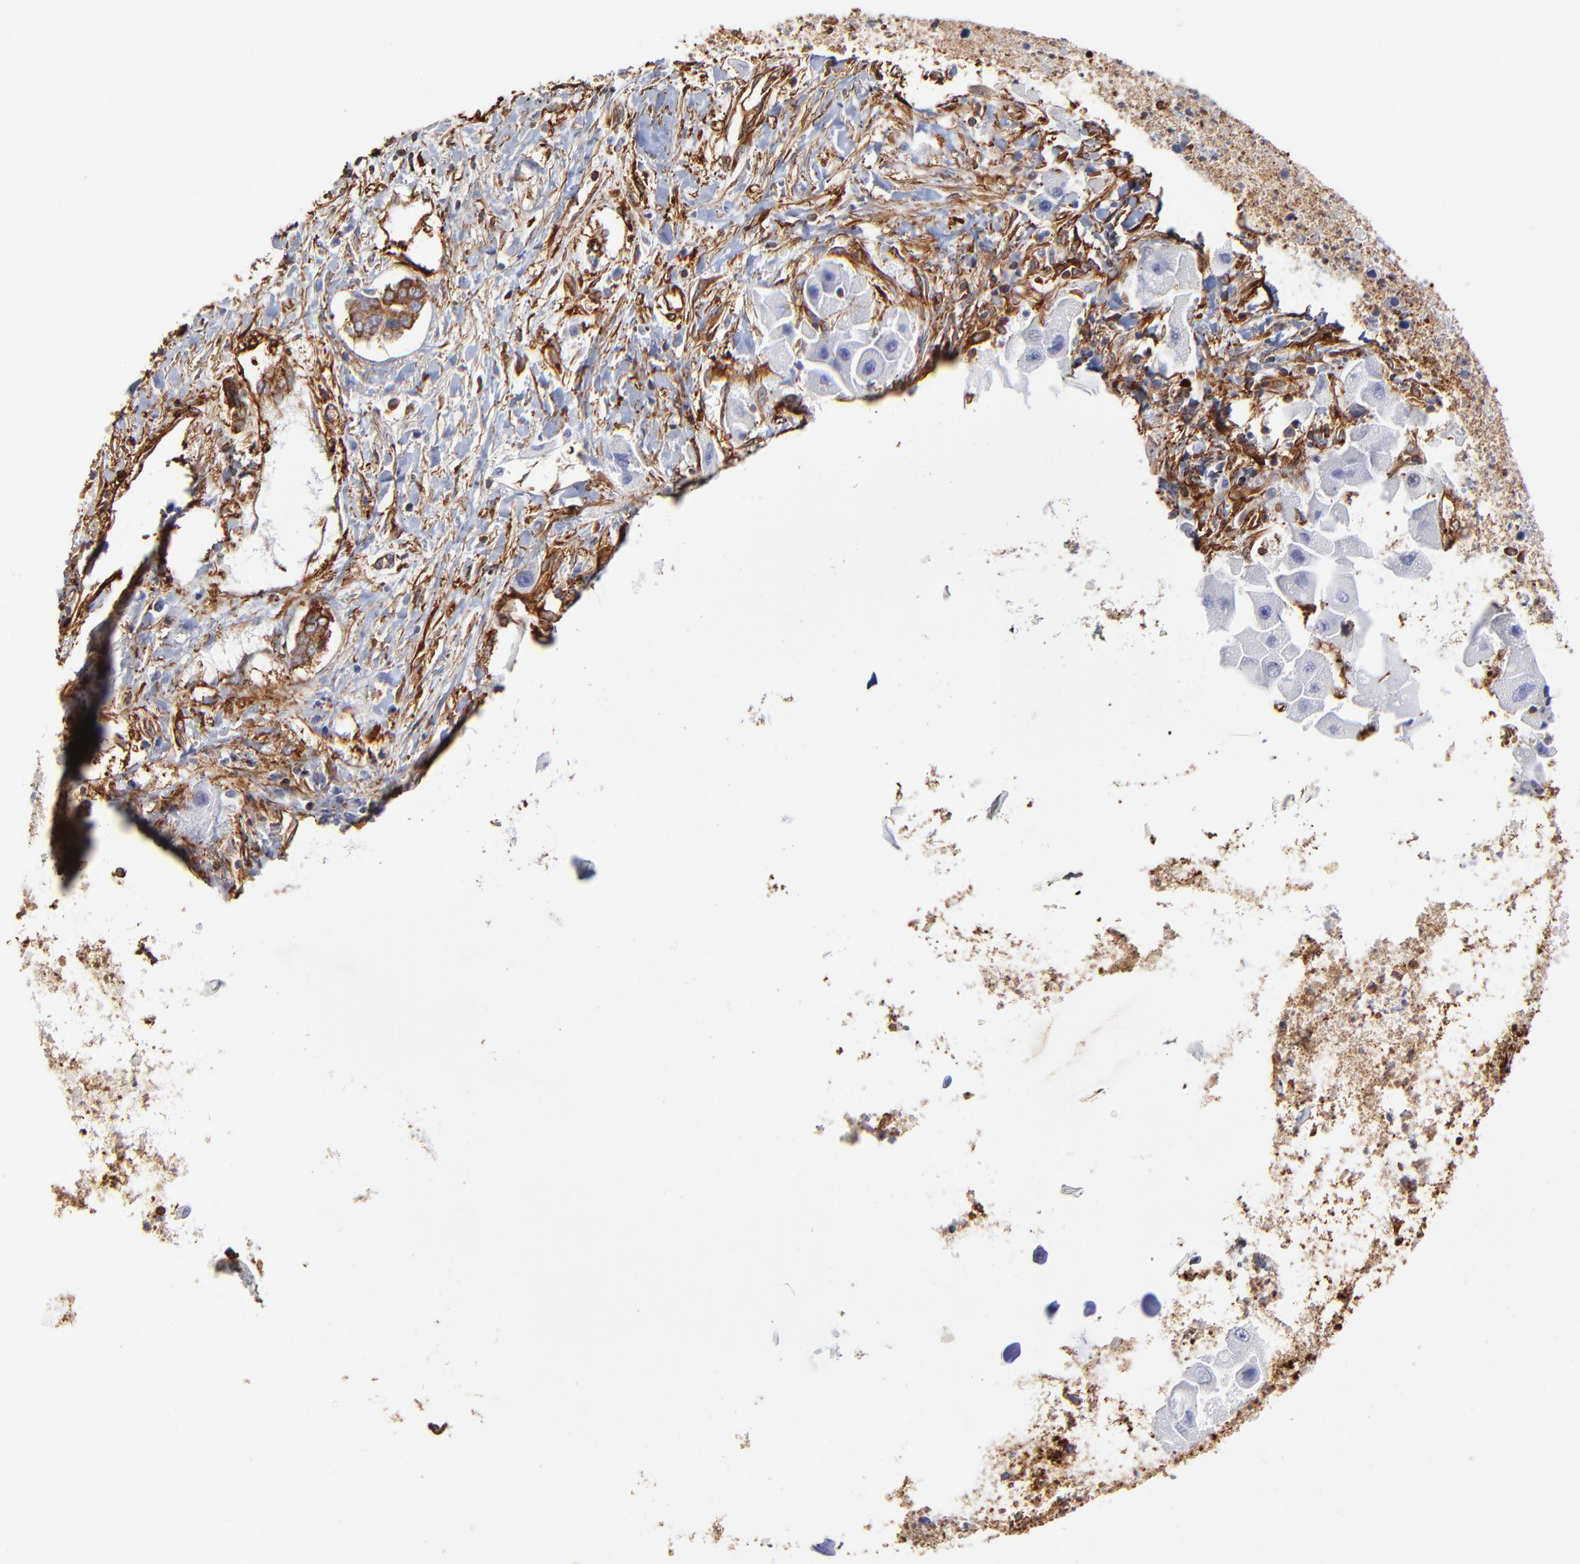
{"staining": {"intensity": "negative", "quantity": "none", "location": "none"}, "tissue": "liver cancer", "cell_type": "Tumor cells", "image_type": "cancer", "snomed": [{"axis": "morphology", "description": "Carcinoma, Hepatocellular, NOS"}, {"axis": "topography", "description": "Liver"}], "caption": "There is no significant staining in tumor cells of liver cancer.", "gene": "FLNA", "patient": {"sex": "male", "age": 24}}